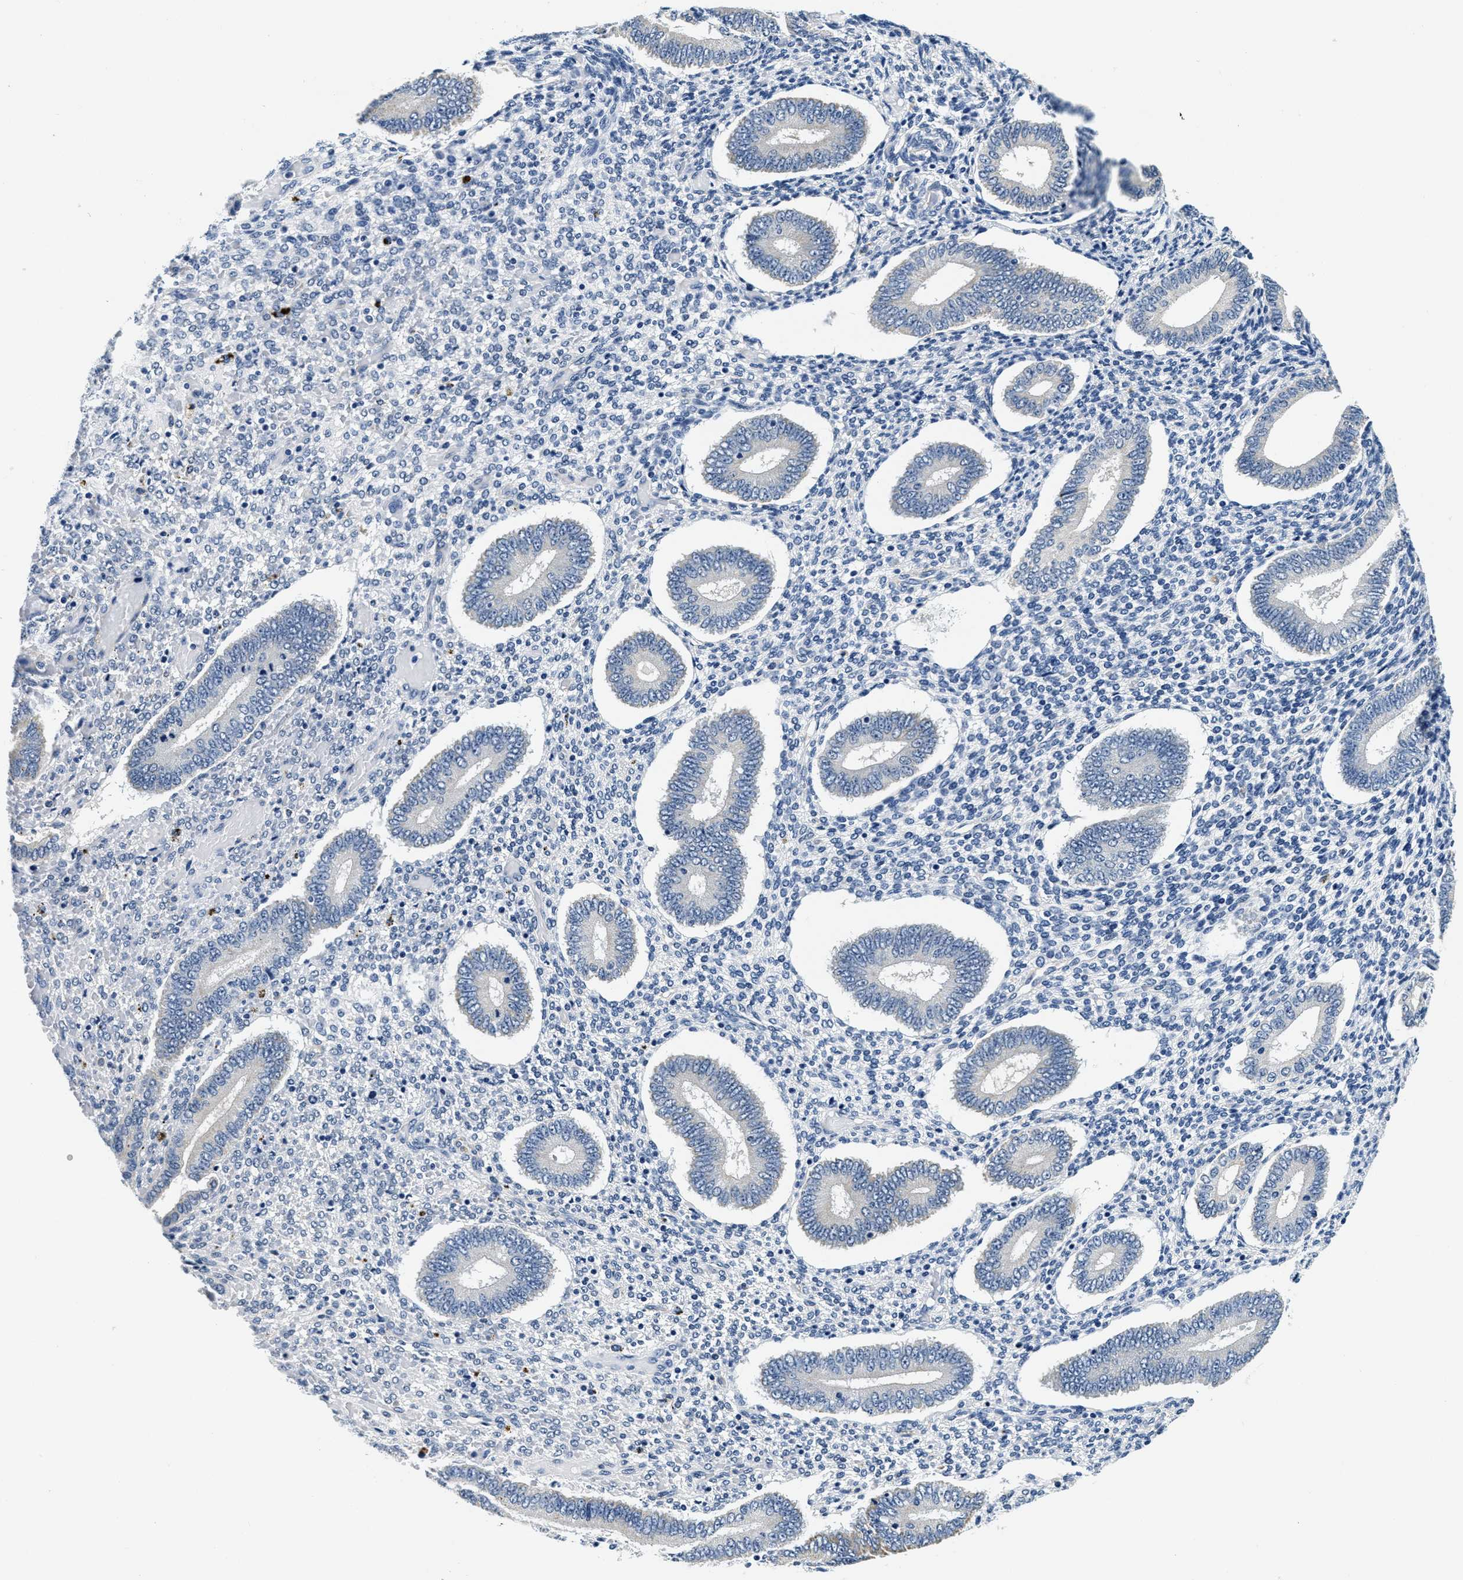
{"staining": {"intensity": "negative", "quantity": "none", "location": "none"}, "tissue": "endometrium", "cell_type": "Cells in endometrial stroma", "image_type": "normal", "snomed": [{"axis": "morphology", "description": "Normal tissue, NOS"}, {"axis": "topography", "description": "Endometrium"}], "caption": "Human endometrium stained for a protein using immunohistochemistry (IHC) reveals no positivity in cells in endometrial stroma.", "gene": "HS3ST2", "patient": {"sex": "female", "age": 42}}